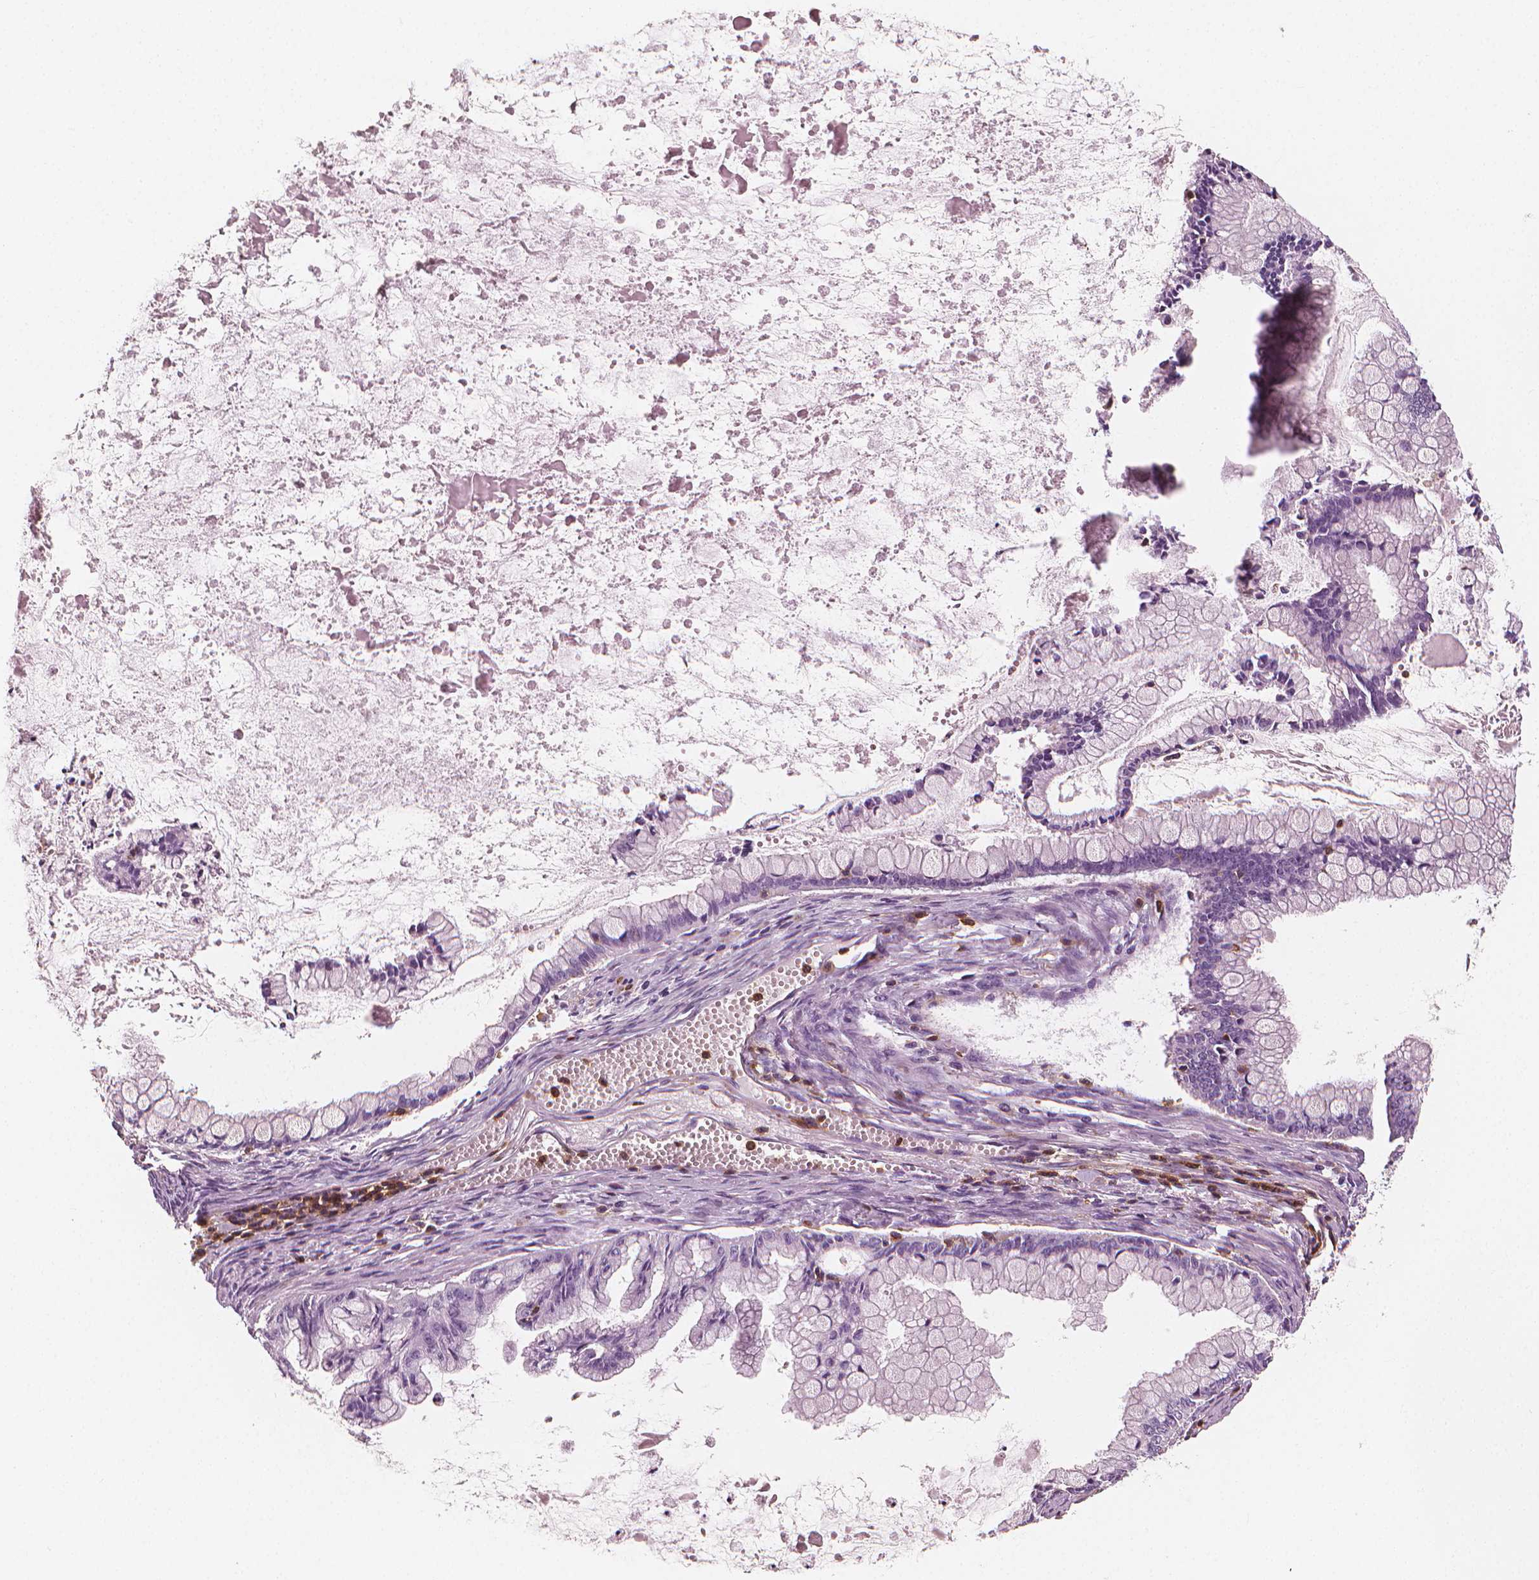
{"staining": {"intensity": "negative", "quantity": "none", "location": "none"}, "tissue": "ovarian cancer", "cell_type": "Tumor cells", "image_type": "cancer", "snomed": [{"axis": "morphology", "description": "Cystadenocarcinoma, mucinous, NOS"}, {"axis": "topography", "description": "Ovary"}], "caption": "A photomicrograph of ovarian cancer (mucinous cystadenocarcinoma) stained for a protein displays no brown staining in tumor cells.", "gene": "PTPRC", "patient": {"sex": "female", "age": 67}}